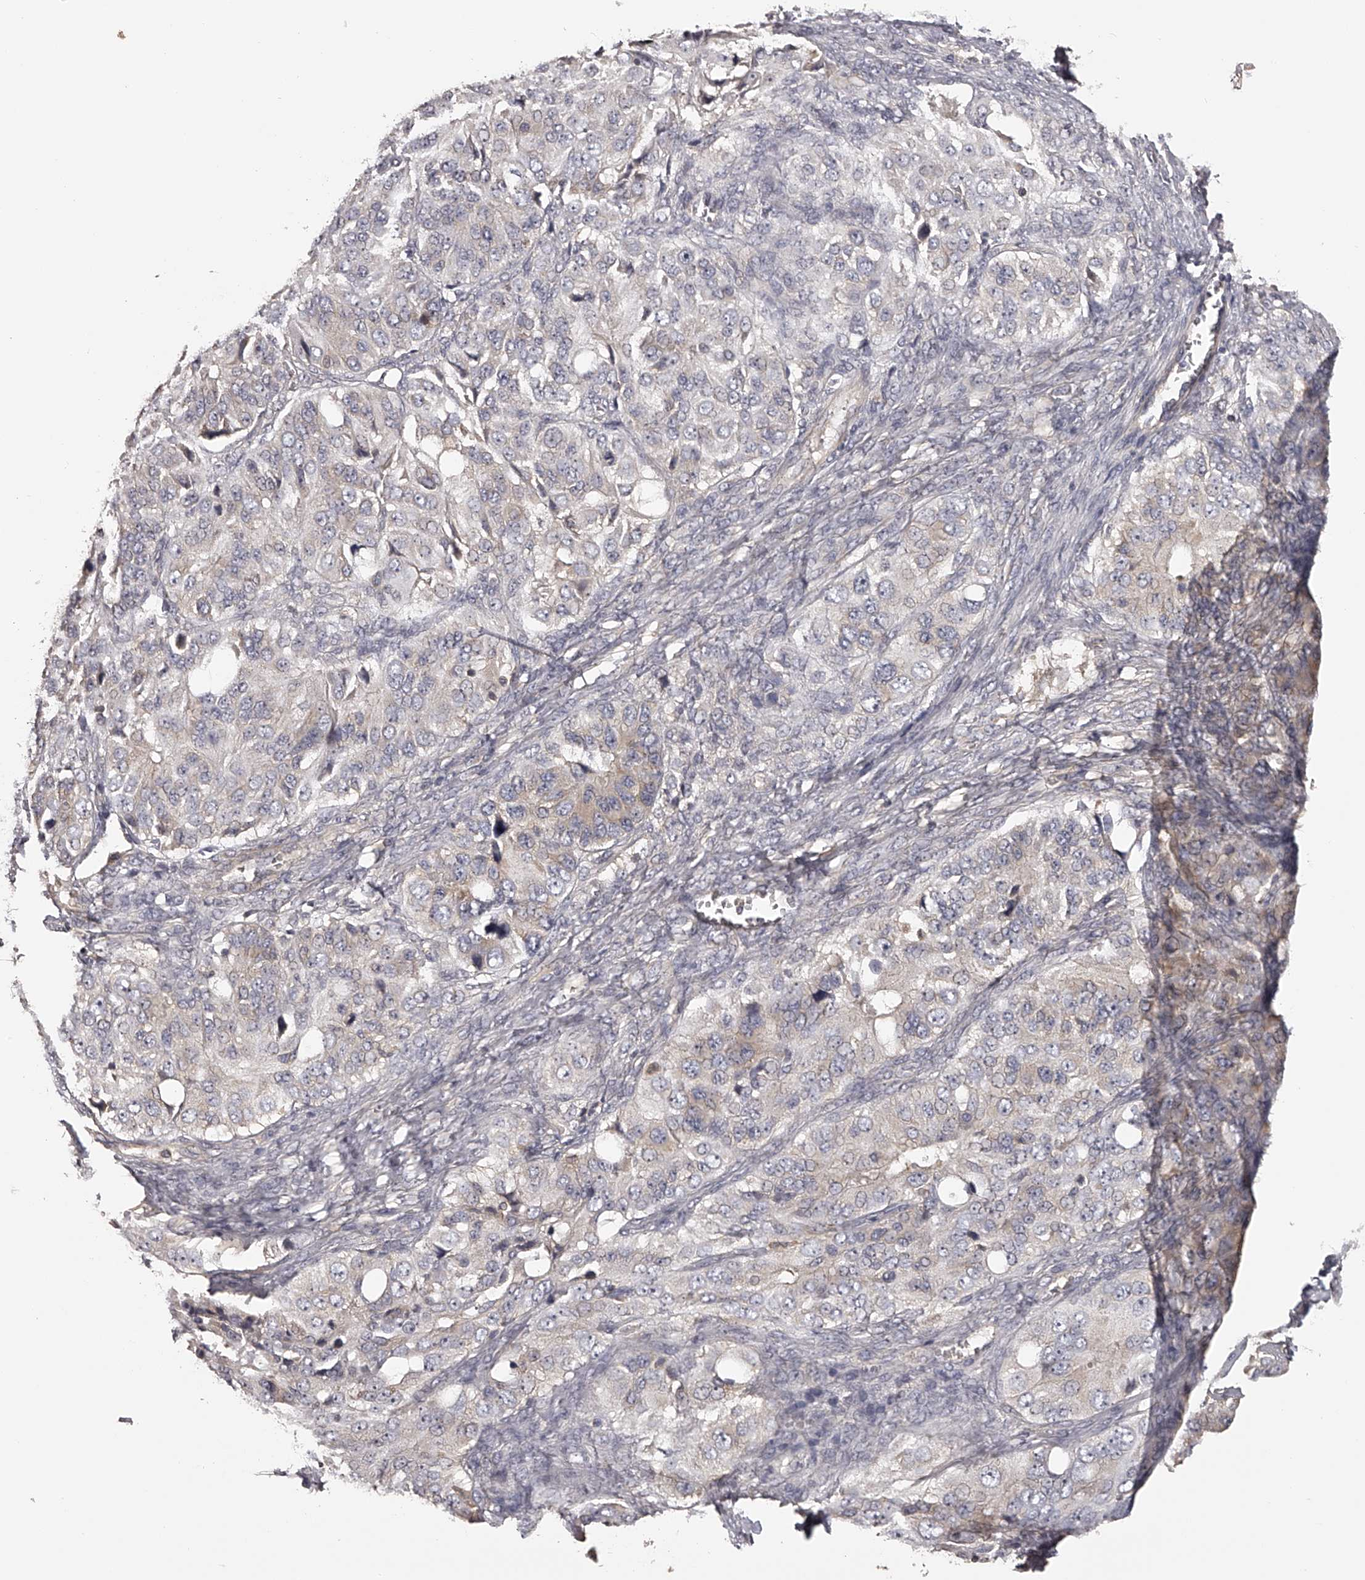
{"staining": {"intensity": "weak", "quantity": "<25%", "location": "cytoplasmic/membranous"}, "tissue": "ovarian cancer", "cell_type": "Tumor cells", "image_type": "cancer", "snomed": [{"axis": "morphology", "description": "Carcinoma, endometroid"}, {"axis": "topography", "description": "Ovary"}], "caption": "High magnification brightfield microscopy of ovarian endometroid carcinoma stained with DAB (brown) and counterstained with hematoxylin (blue): tumor cells show no significant positivity.", "gene": "TNN", "patient": {"sex": "female", "age": 51}}